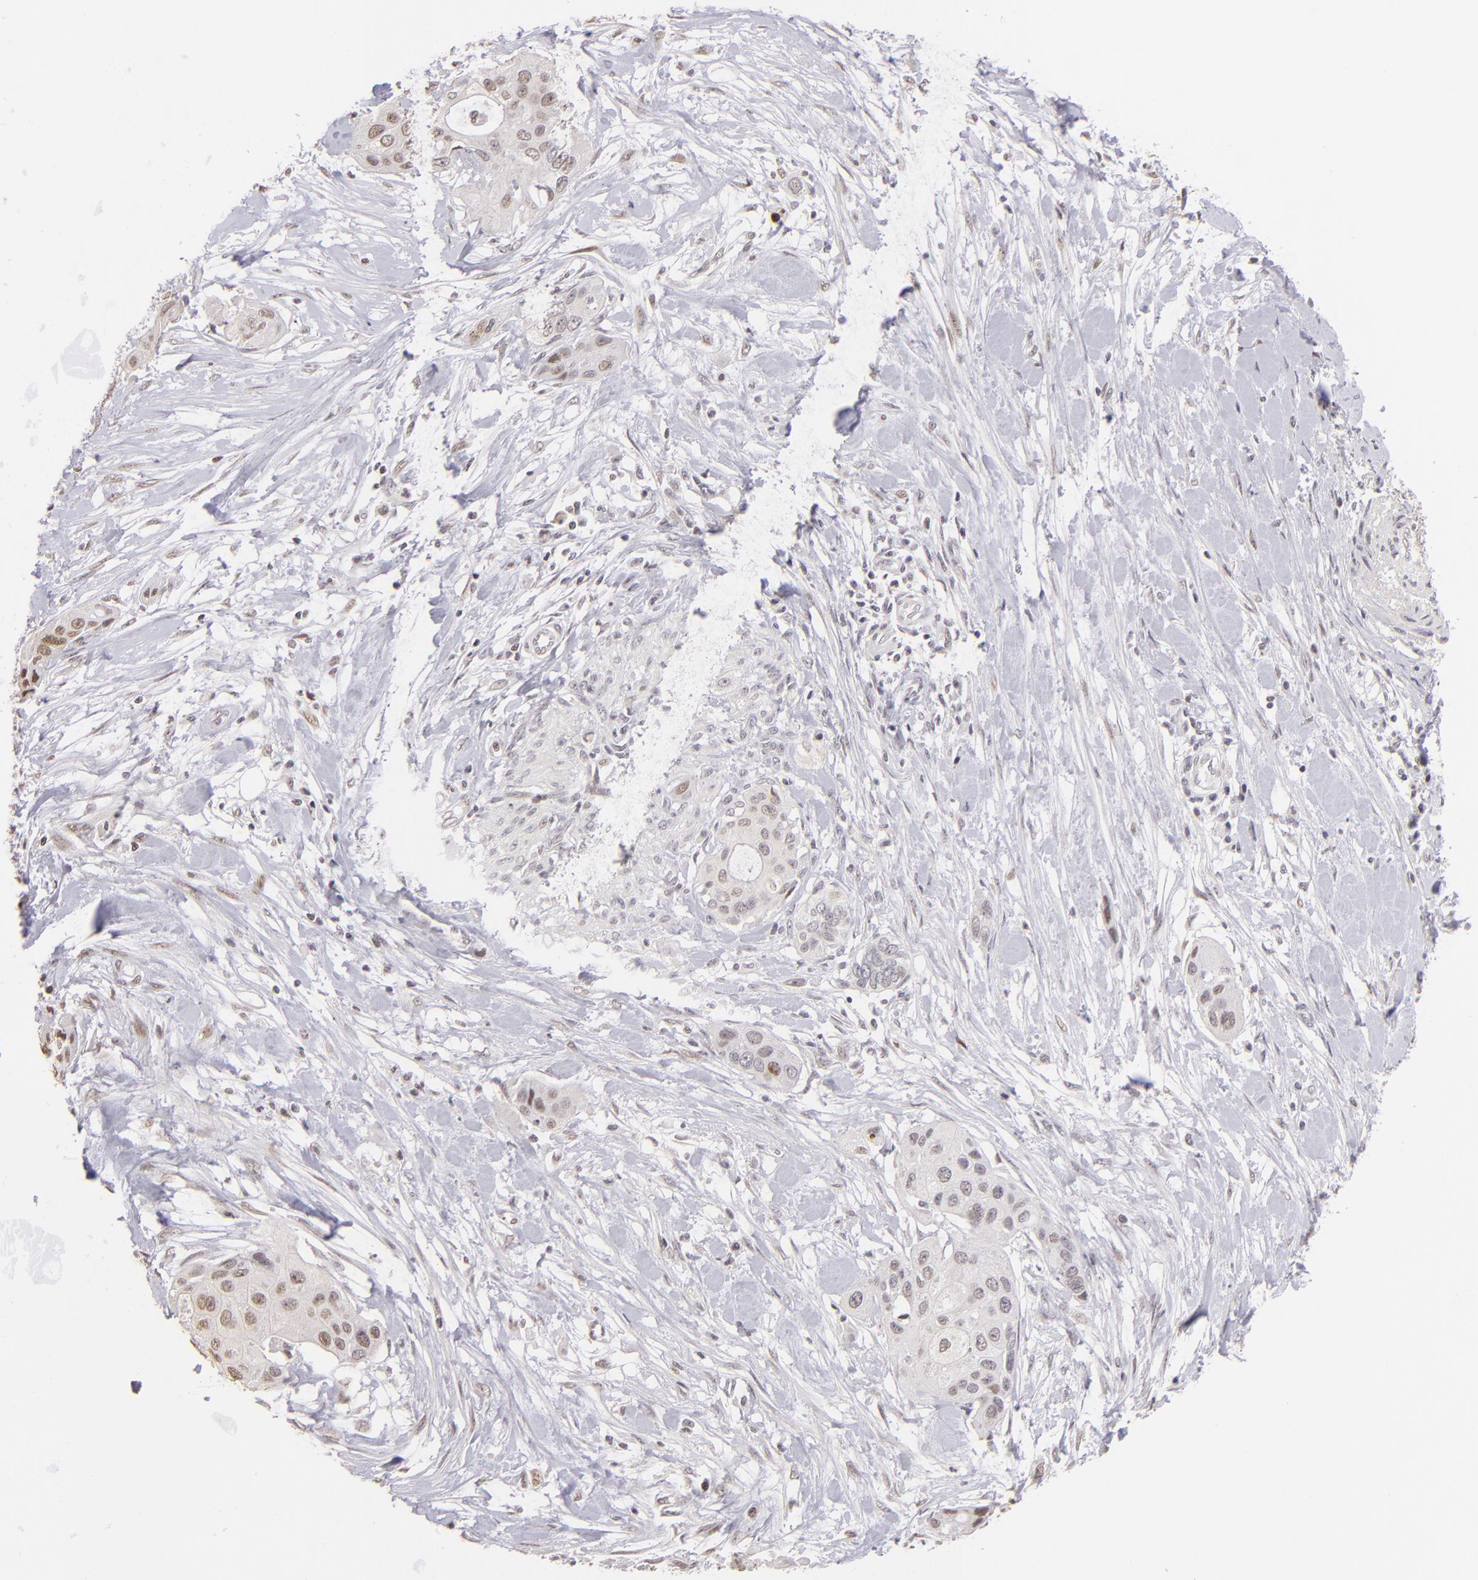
{"staining": {"intensity": "weak", "quantity": "<25%", "location": "nuclear"}, "tissue": "pancreatic cancer", "cell_type": "Tumor cells", "image_type": "cancer", "snomed": [{"axis": "morphology", "description": "Adenocarcinoma, NOS"}, {"axis": "topography", "description": "Pancreas"}], "caption": "Tumor cells show no significant protein staining in pancreatic cancer (adenocarcinoma).", "gene": "RARB", "patient": {"sex": "female", "age": 60}}